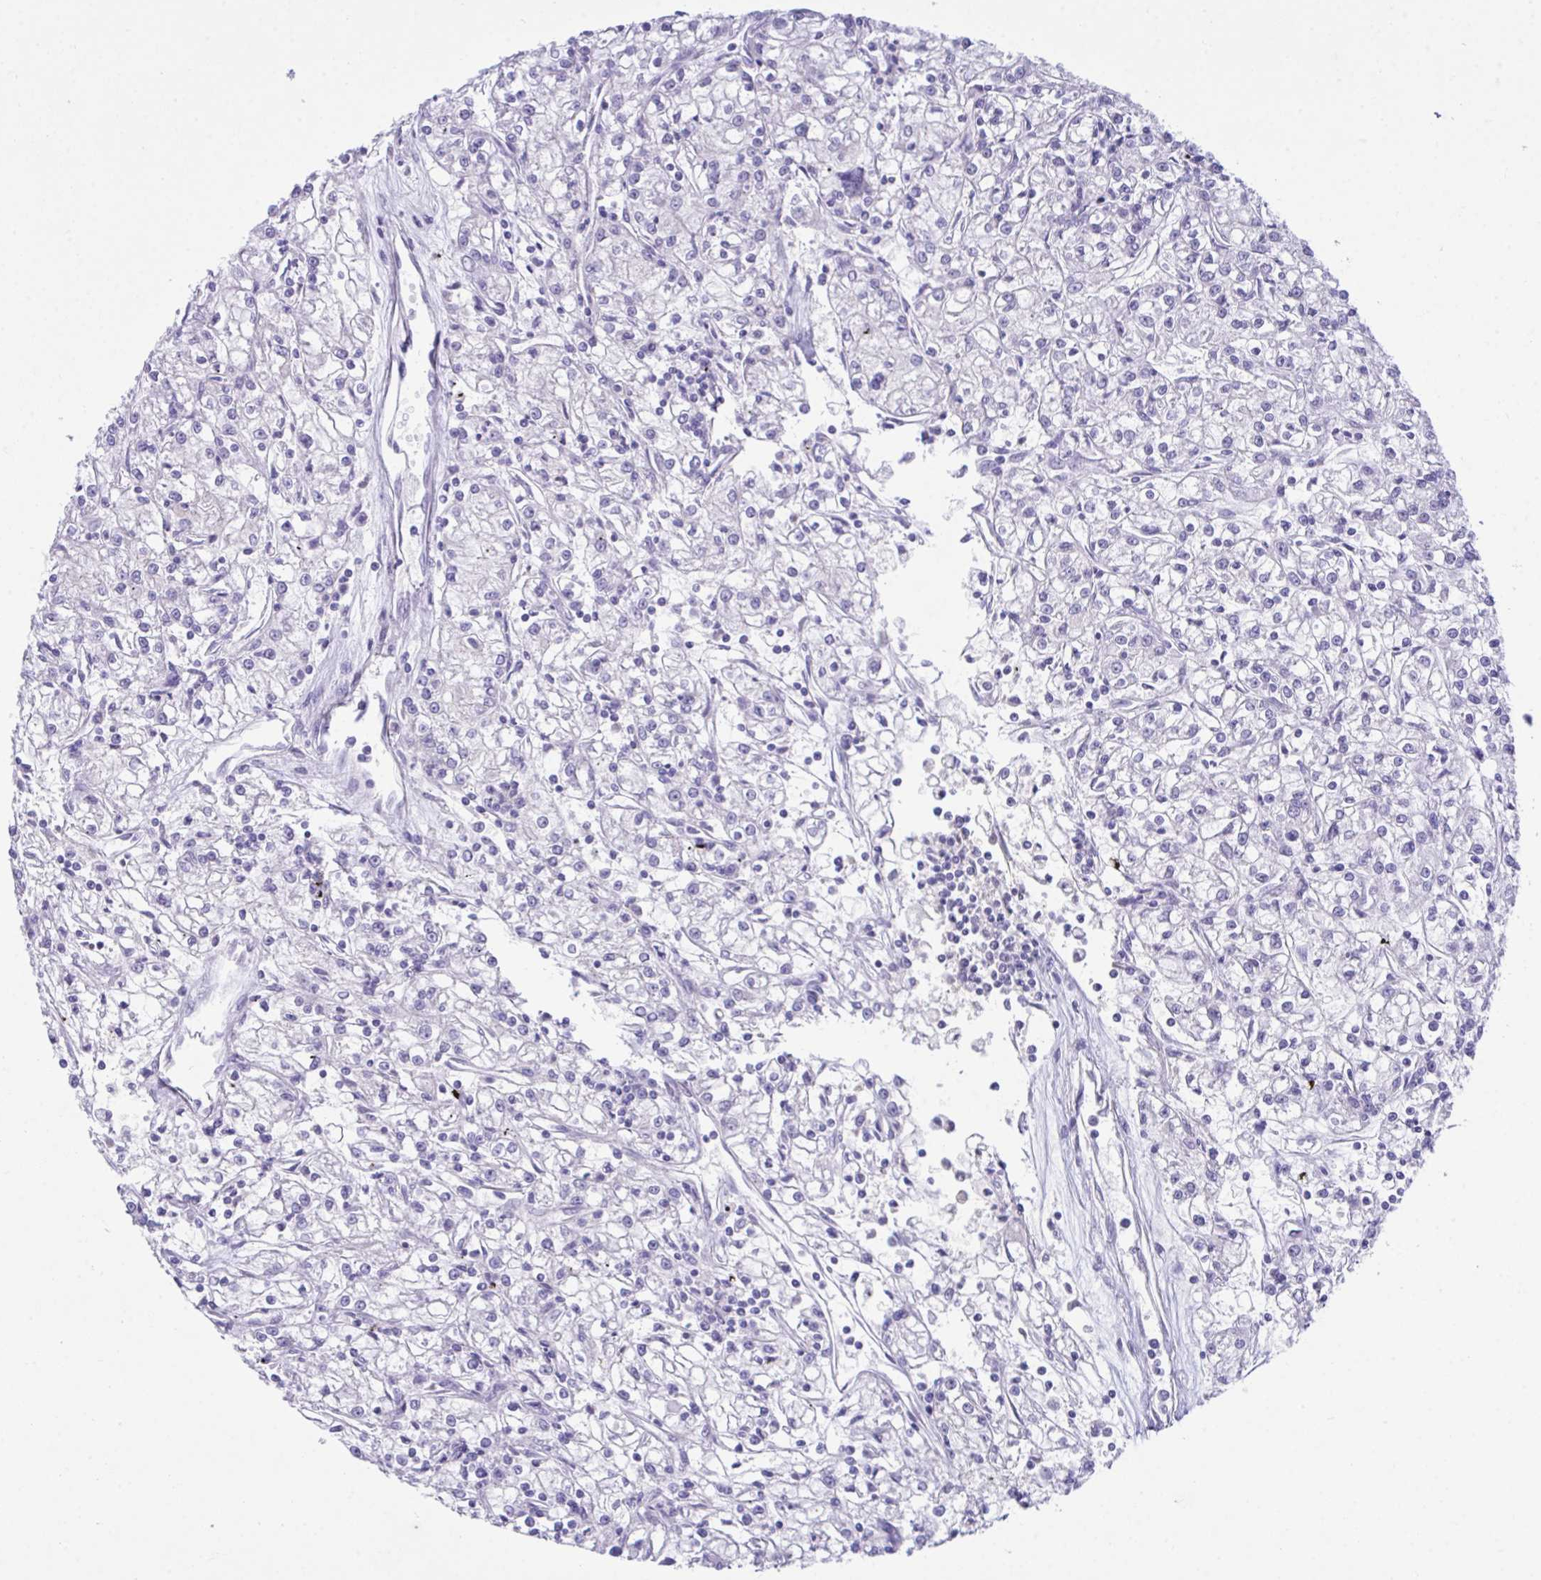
{"staining": {"intensity": "negative", "quantity": "none", "location": "none"}, "tissue": "renal cancer", "cell_type": "Tumor cells", "image_type": "cancer", "snomed": [{"axis": "morphology", "description": "Adenocarcinoma, NOS"}, {"axis": "topography", "description": "Kidney"}], "caption": "IHC of human adenocarcinoma (renal) shows no expression in tumor cells.", "gene": "MED9", "patient": {"sex": "female", "age": 59}}